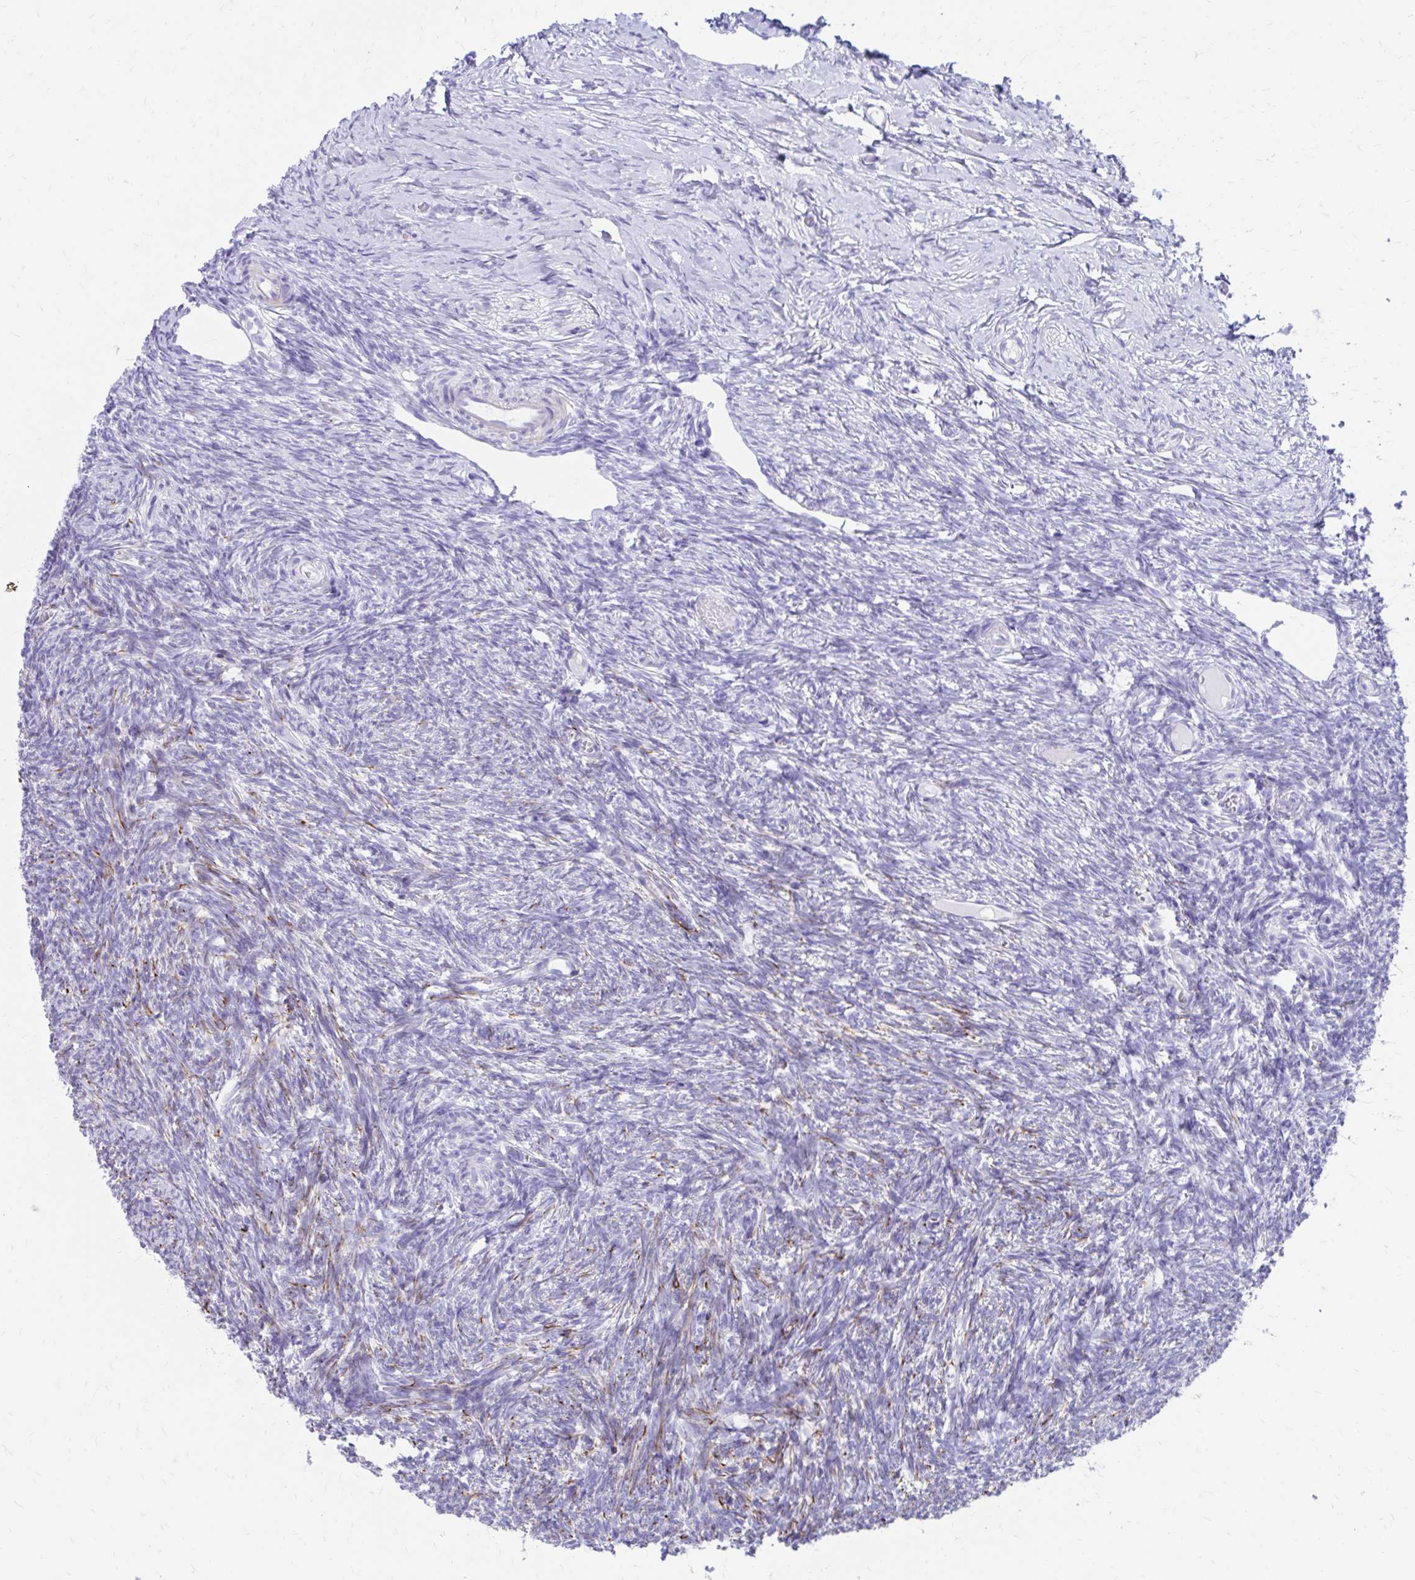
{"staining": {"intensity": "negative", "quantity": "none", "location": "none"}, "tissue": "ovary", "cell_type": "Ovarian stroma cells", "image_type": "normal", "snomed": [{"axis": "morphology", "description": "Normal tissue, NOS"}, {"axis": "topography", "description": "Ovary"}], "caption": "A micrograph of human ovary is negative for staining in ovarian stroma cells.", "gene": "ZNF699", "patient": {"sex": "female", "age": 39}}